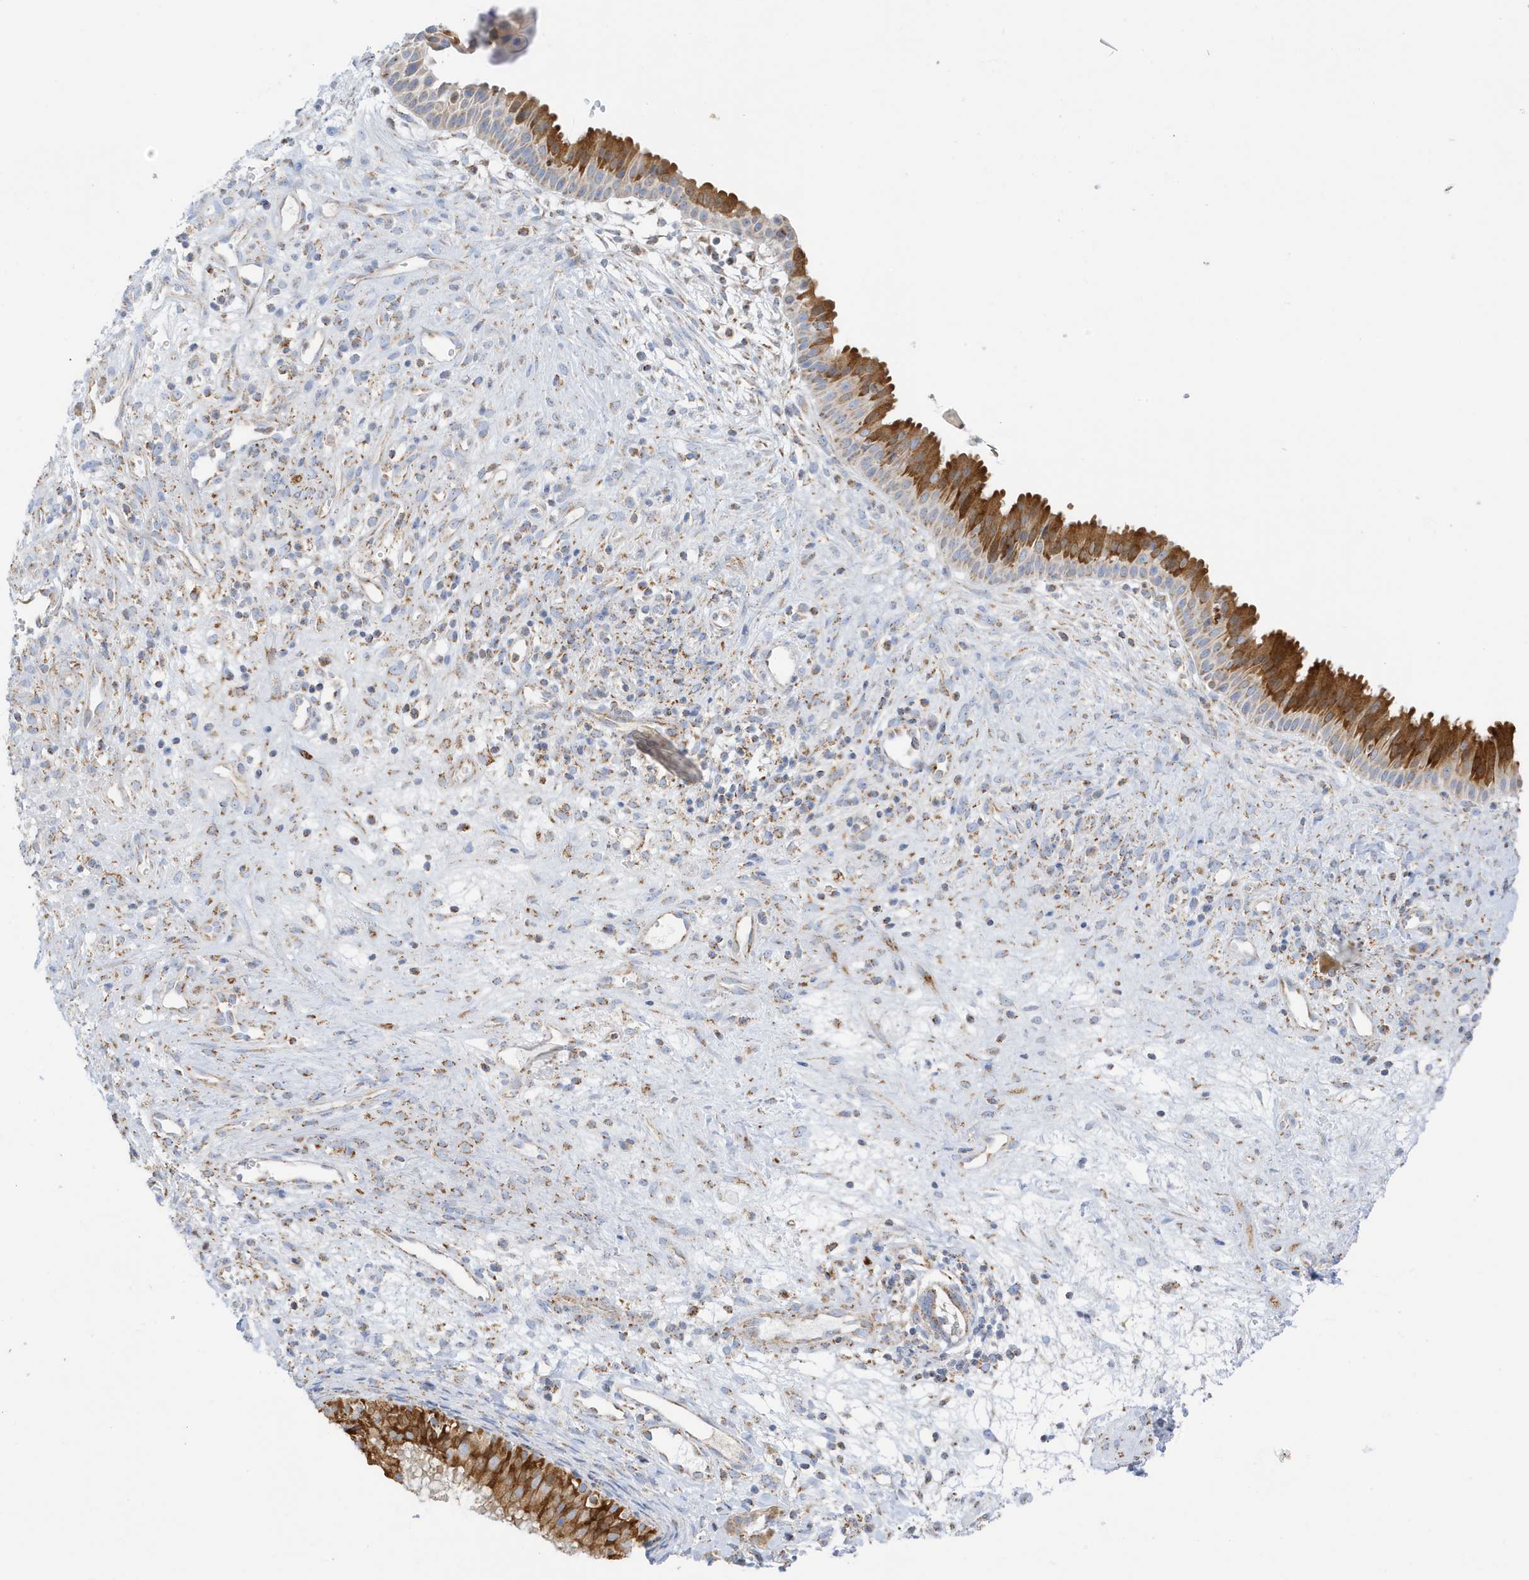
{"staining": {"intensity": "strong", "quantity": "25%-75%", "location": "cytoplasmic/membranous"}, "tissue": "nasopharynx", "cell_type": "Respiratory epithelial cells", "image_type": "normal", "snomed": [{"axis": "morphology", "description": "Normal tissue, NOS"}, {"axis": "topography", "description": "Nasopharynx"}], "caption": "Immunohistochemistry photomicrograph of normal human nasopharynx stained for a protein (brown), which displays high levels of strong cytoplasmic/membranous positivity in approximately 25%-75% of respiratory epithelial cells.", "gene": "CAPN13", "patient": {"sex": "male", "age": 22}}